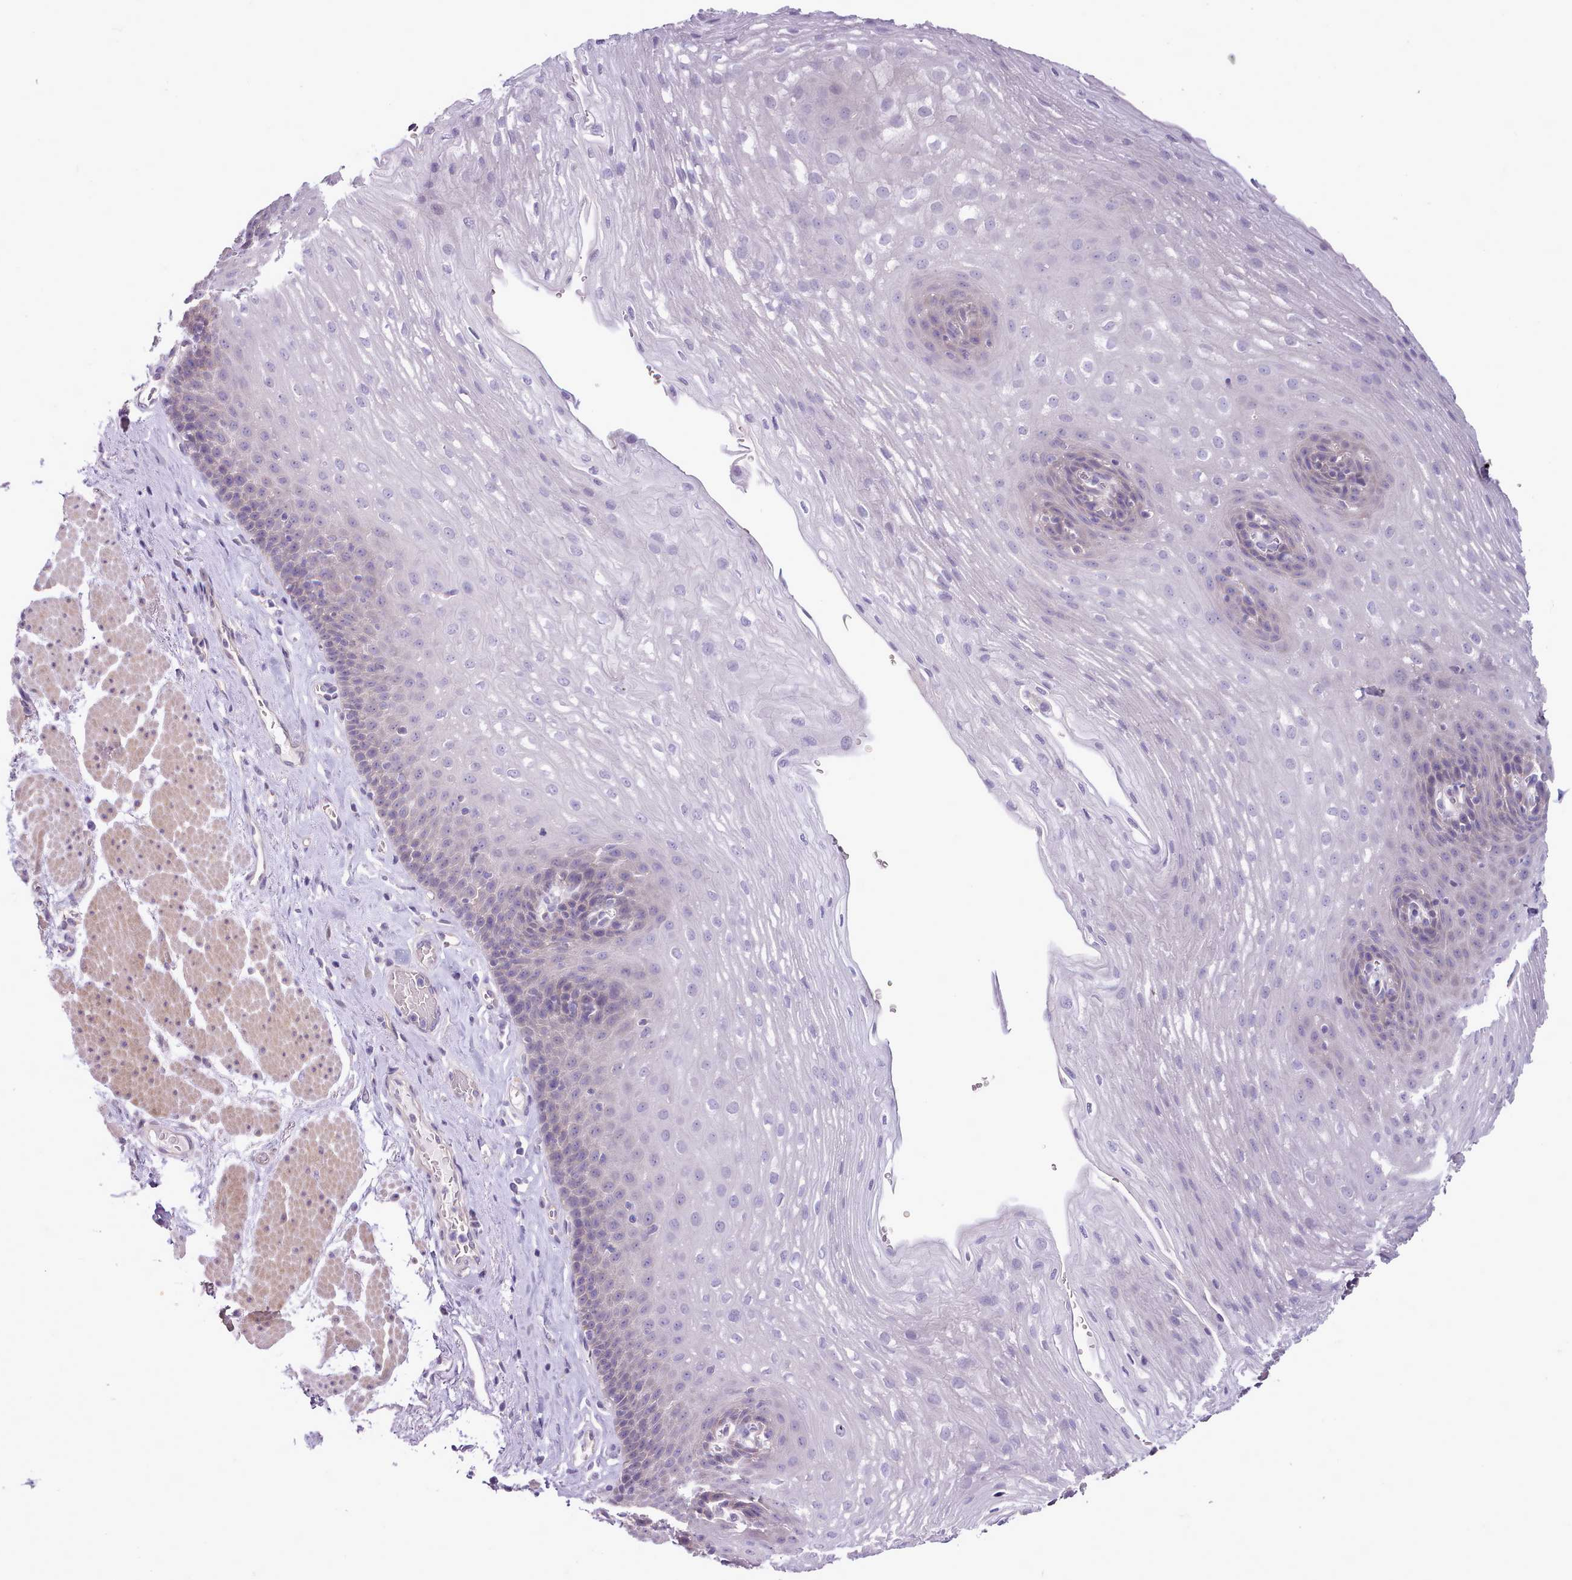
{"staining": {"intensity": "negative", "quantity": "none", "location": "none"}, "tissue": "esophagus", "cell_type": "Squamous epithelial cells", "image_type": "normal", "snomed": [{"axis": "morphology", "description": "Normal tissue, NOS"}, {"axis": "topography", "description": "Esophagus"}], "caption": "The image reveals no staining of squamous epithelial cells in unremarkable esophagus. (Stains: DAB IHC with hematoxylin counter stain, Microscopy: brightfield microscopy at high magnification).", "gene": "SETX", "patient": {"sex": "female", "age": 66}}